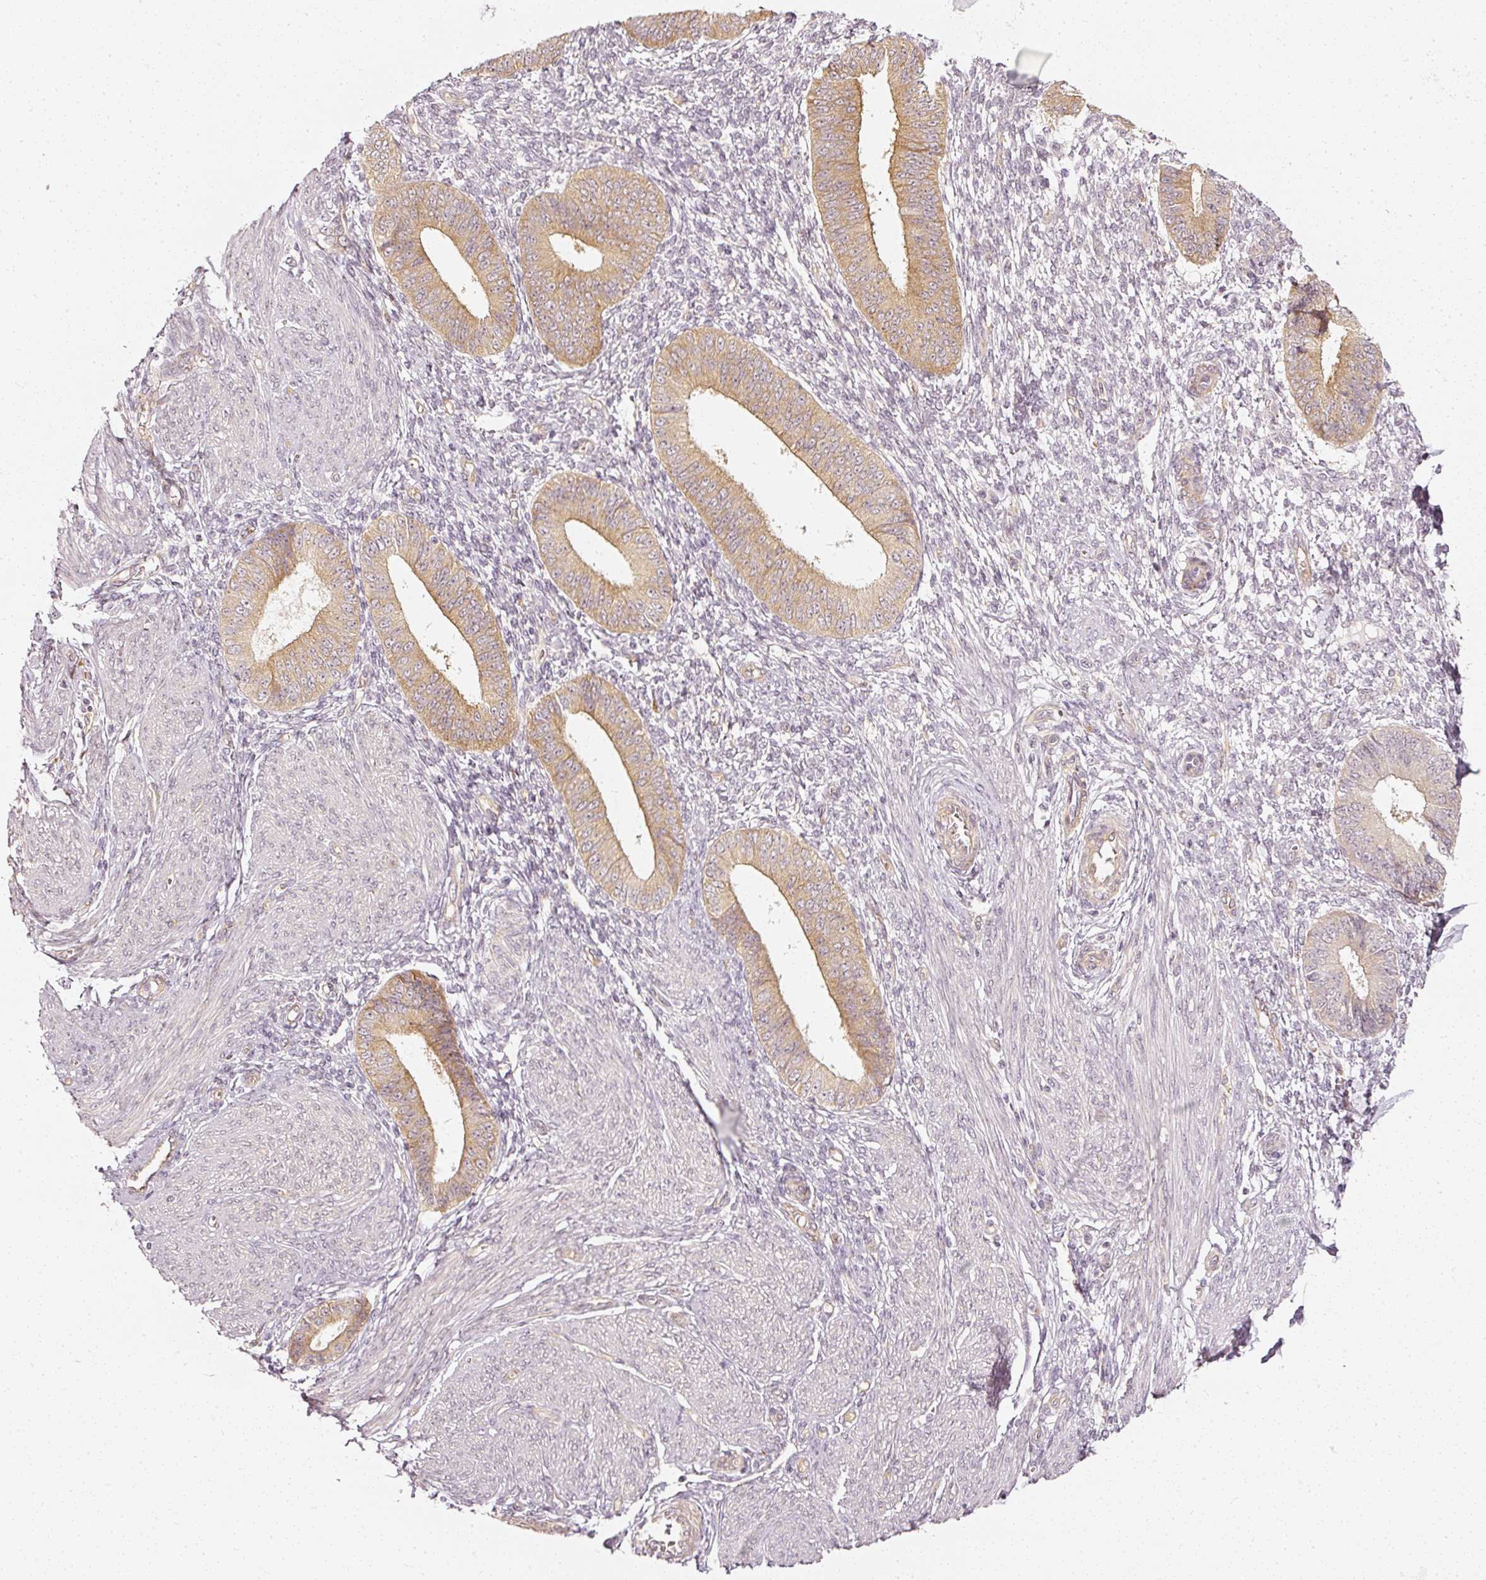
{"staining": {"intensity": "negative", "quantity": "none", "location": "none"}, "tissue": "endometrium", "cell_type": "Cells in endometrial stroma", "image_type": "normal", "snomed": [{"axis": "morphology", "description": "Normal tissue, NOS"}, {"axis": "topography", "description": "Endometrium"}], "caption": "Endometrium was stained to show a protein in brown. There is no significant expression in cells in endometrial stroma. Nuclei are stained in blue.", "gene": "DRD2", "patient": {"sex": "female", "age": 49}}